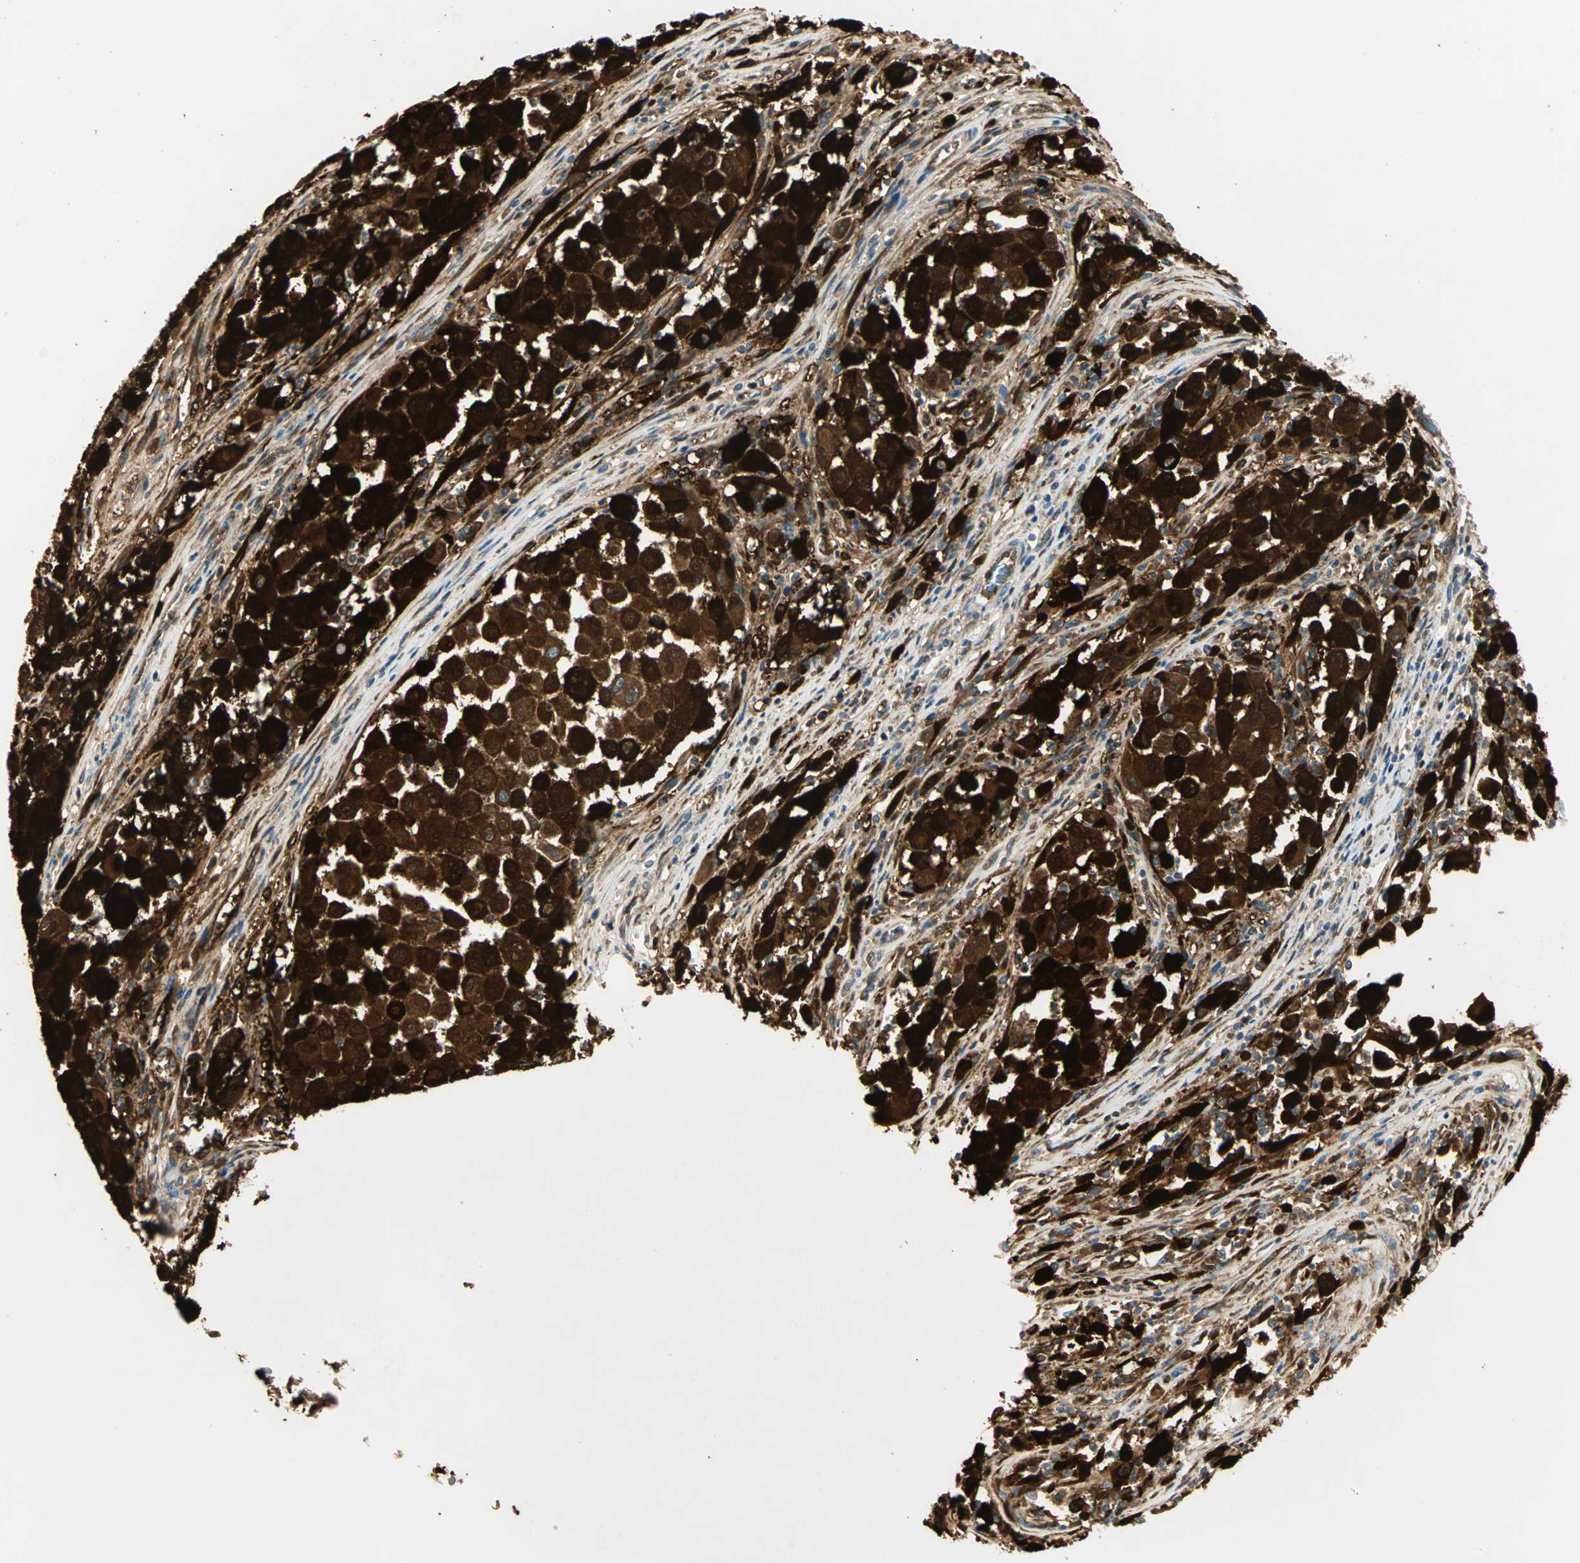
{"staining": {"intensity": "strong", "quantity": ">75%", "location": "cytoplasmic/membranous"}, "tissue": "melanoma", "cell_type": "Tumor cells", "image_type": "cancer", "snomed": [{"axis": "morphology", "description": "Malignant melanoma, Metastatic site"}, {"axis": "topography", "description": "Lymph node"}], "caption": "A brown stain highlights strong cytoplasmic/membranous staining of a protein in human melanoma tumor cells.", "gene": "WARS1", "patient": {"sex": "male", "age": 61}}